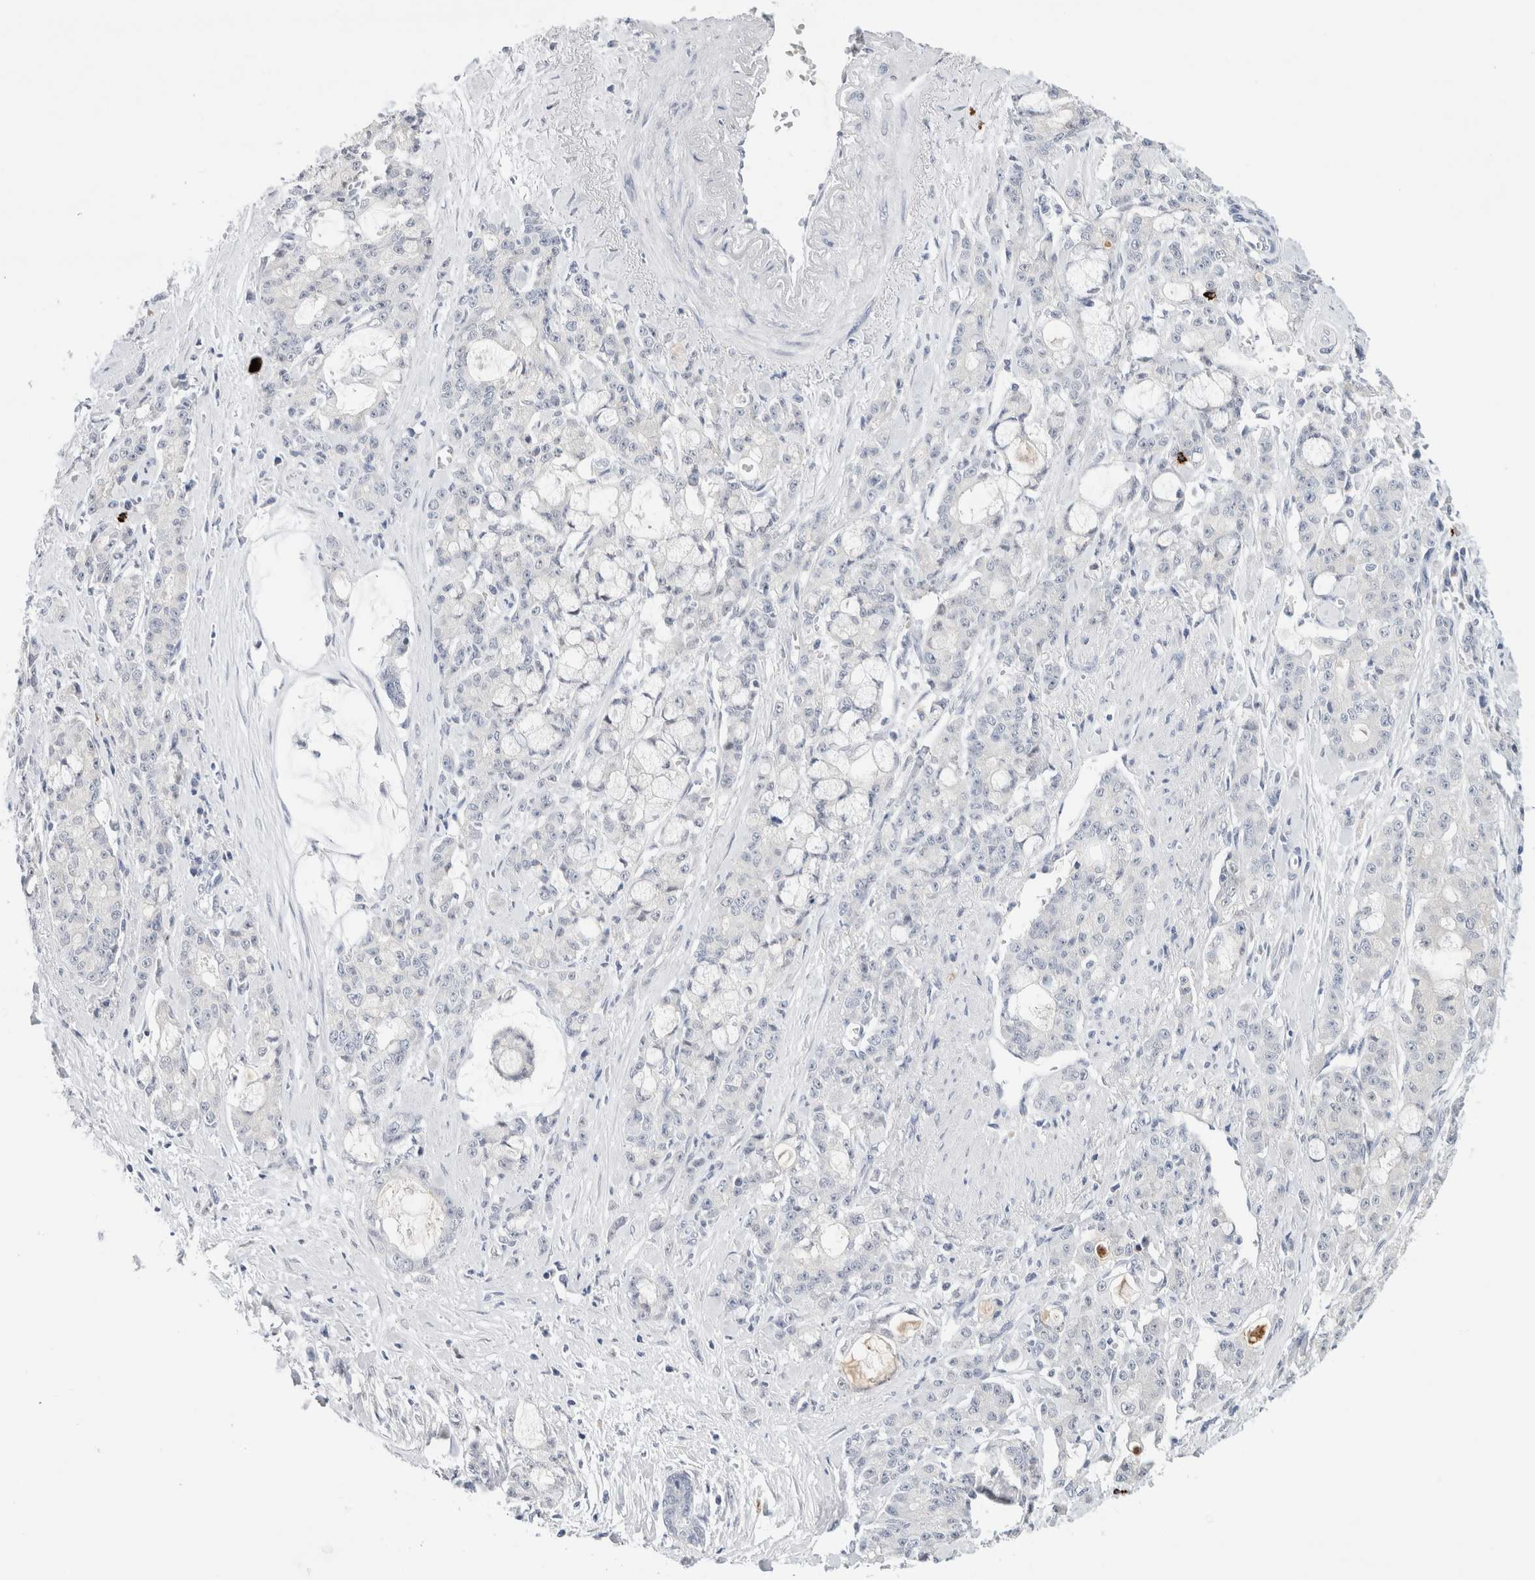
{"staining": {"intensity": "negative", "quantity": "none", "location": "none"}, "tissue": "pancreatic cancer", "cell_type": "Tumor cells", "image_type": "cancer", "snomed": [{"axis": "morphology", "description": "Adenocarcinoma, NOS"}, {"axis": "topography", "description": "Pancreas"}], "caption": "The immunohistochemistry (IHC) micrograph has no significant positivity in tumor cells of adenocarcinoma (pancreatic) tissue. (DAB (3,3'-diaminobenzidine) IHC, high magnification).", "gene": "SLC22A12", "patient": {"sex": "female", "age": 73}}